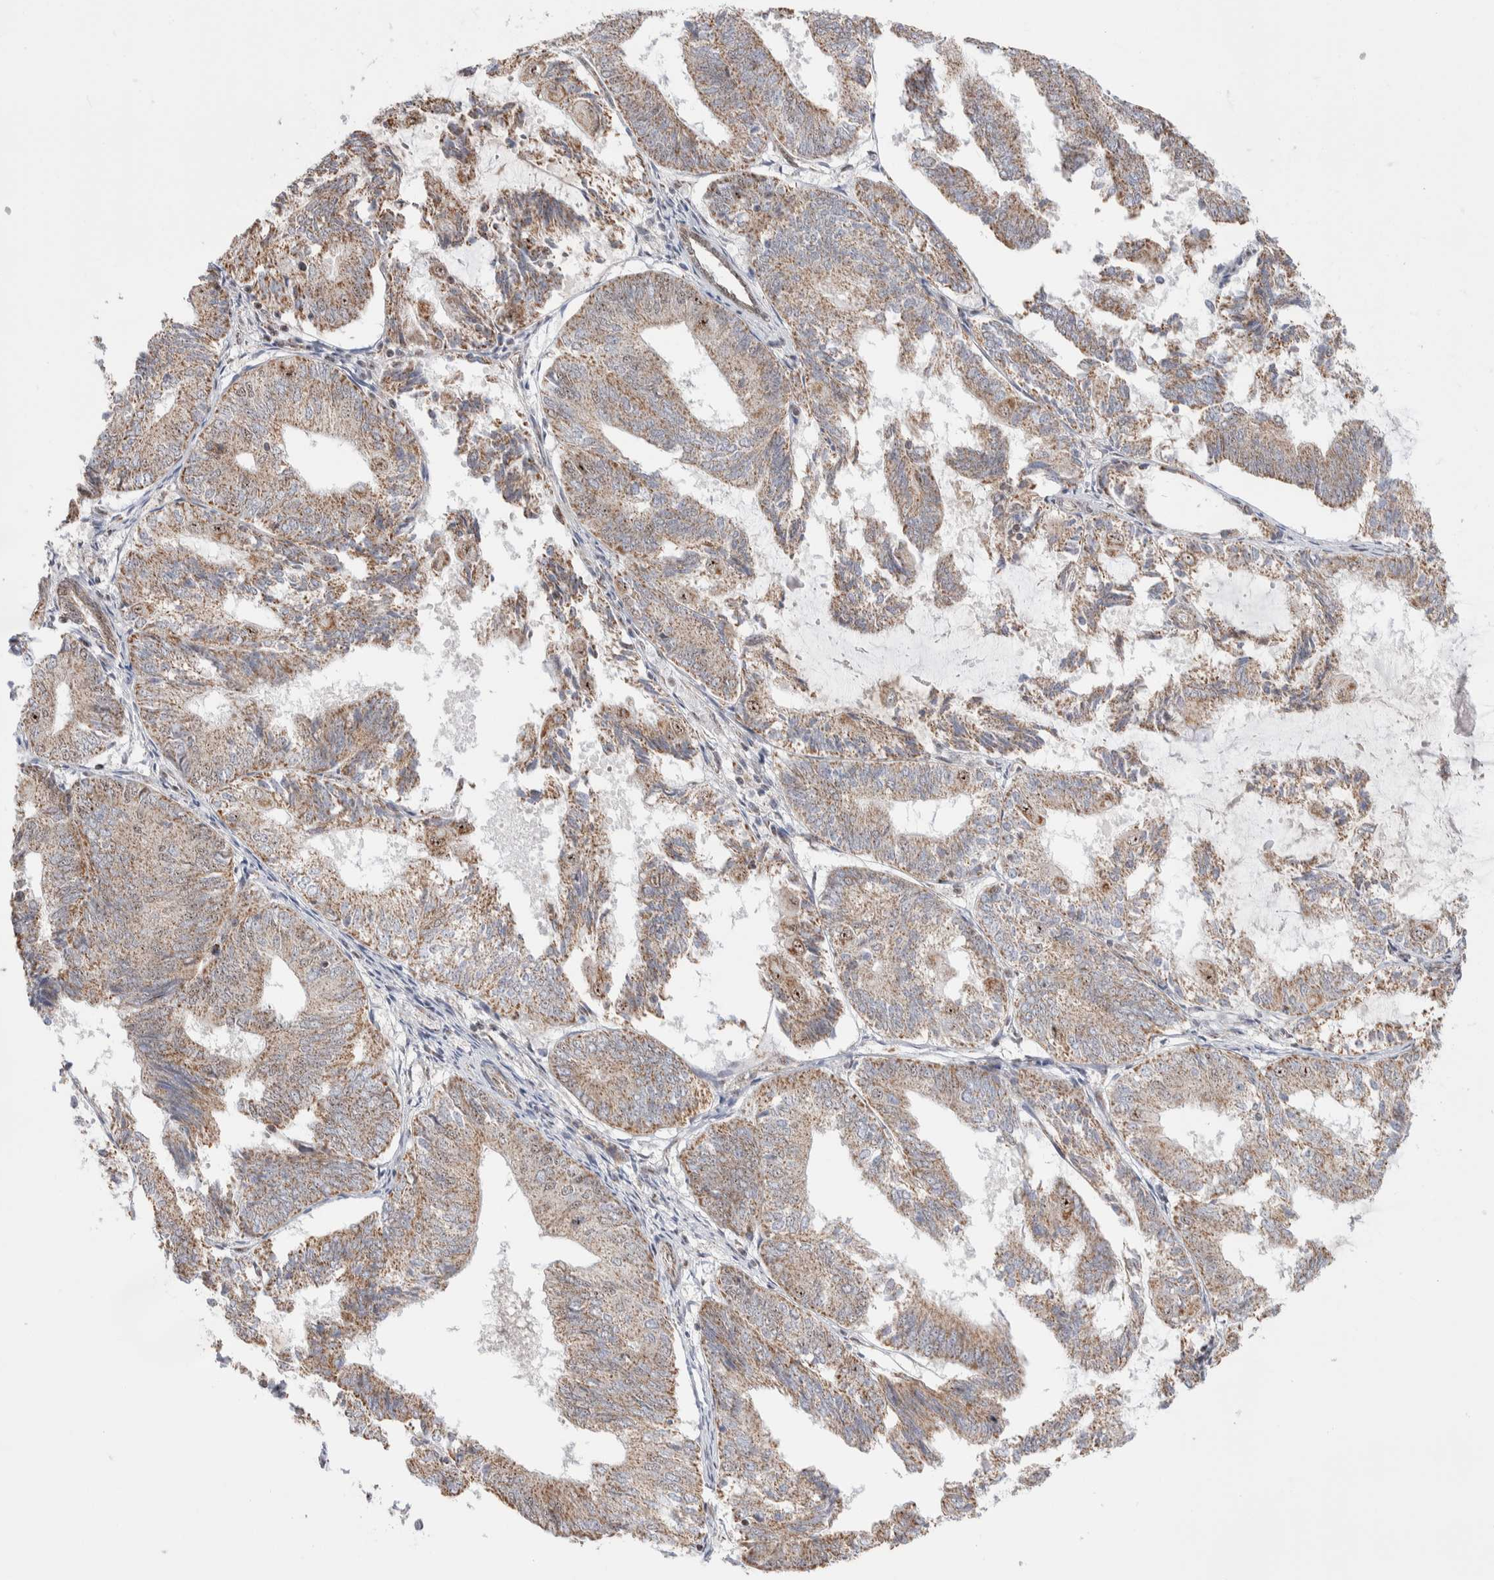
{"staining": {"intensity": "moderate", "quantity": "25%-75%", "location": "cytoplasmic/membranous,nuclear"}, "tissue": "endometrial cancer", "cell_type": "Tumor cells", "image_type": "cancer", "snomed": [{"axis": "morphology", "description": "Adenocarcinoma, NOS"}, {"axis": "topography", "description": "Endometrium"}], "caption": "Protein expression analysis of human endometrial cancer reveals moderate cytoplasmic/membranous and nuclear positivity in about 25%-75% of tumor cells.", "gene": "ZNF695", "patient": {"sex": "female", "age": 81}}